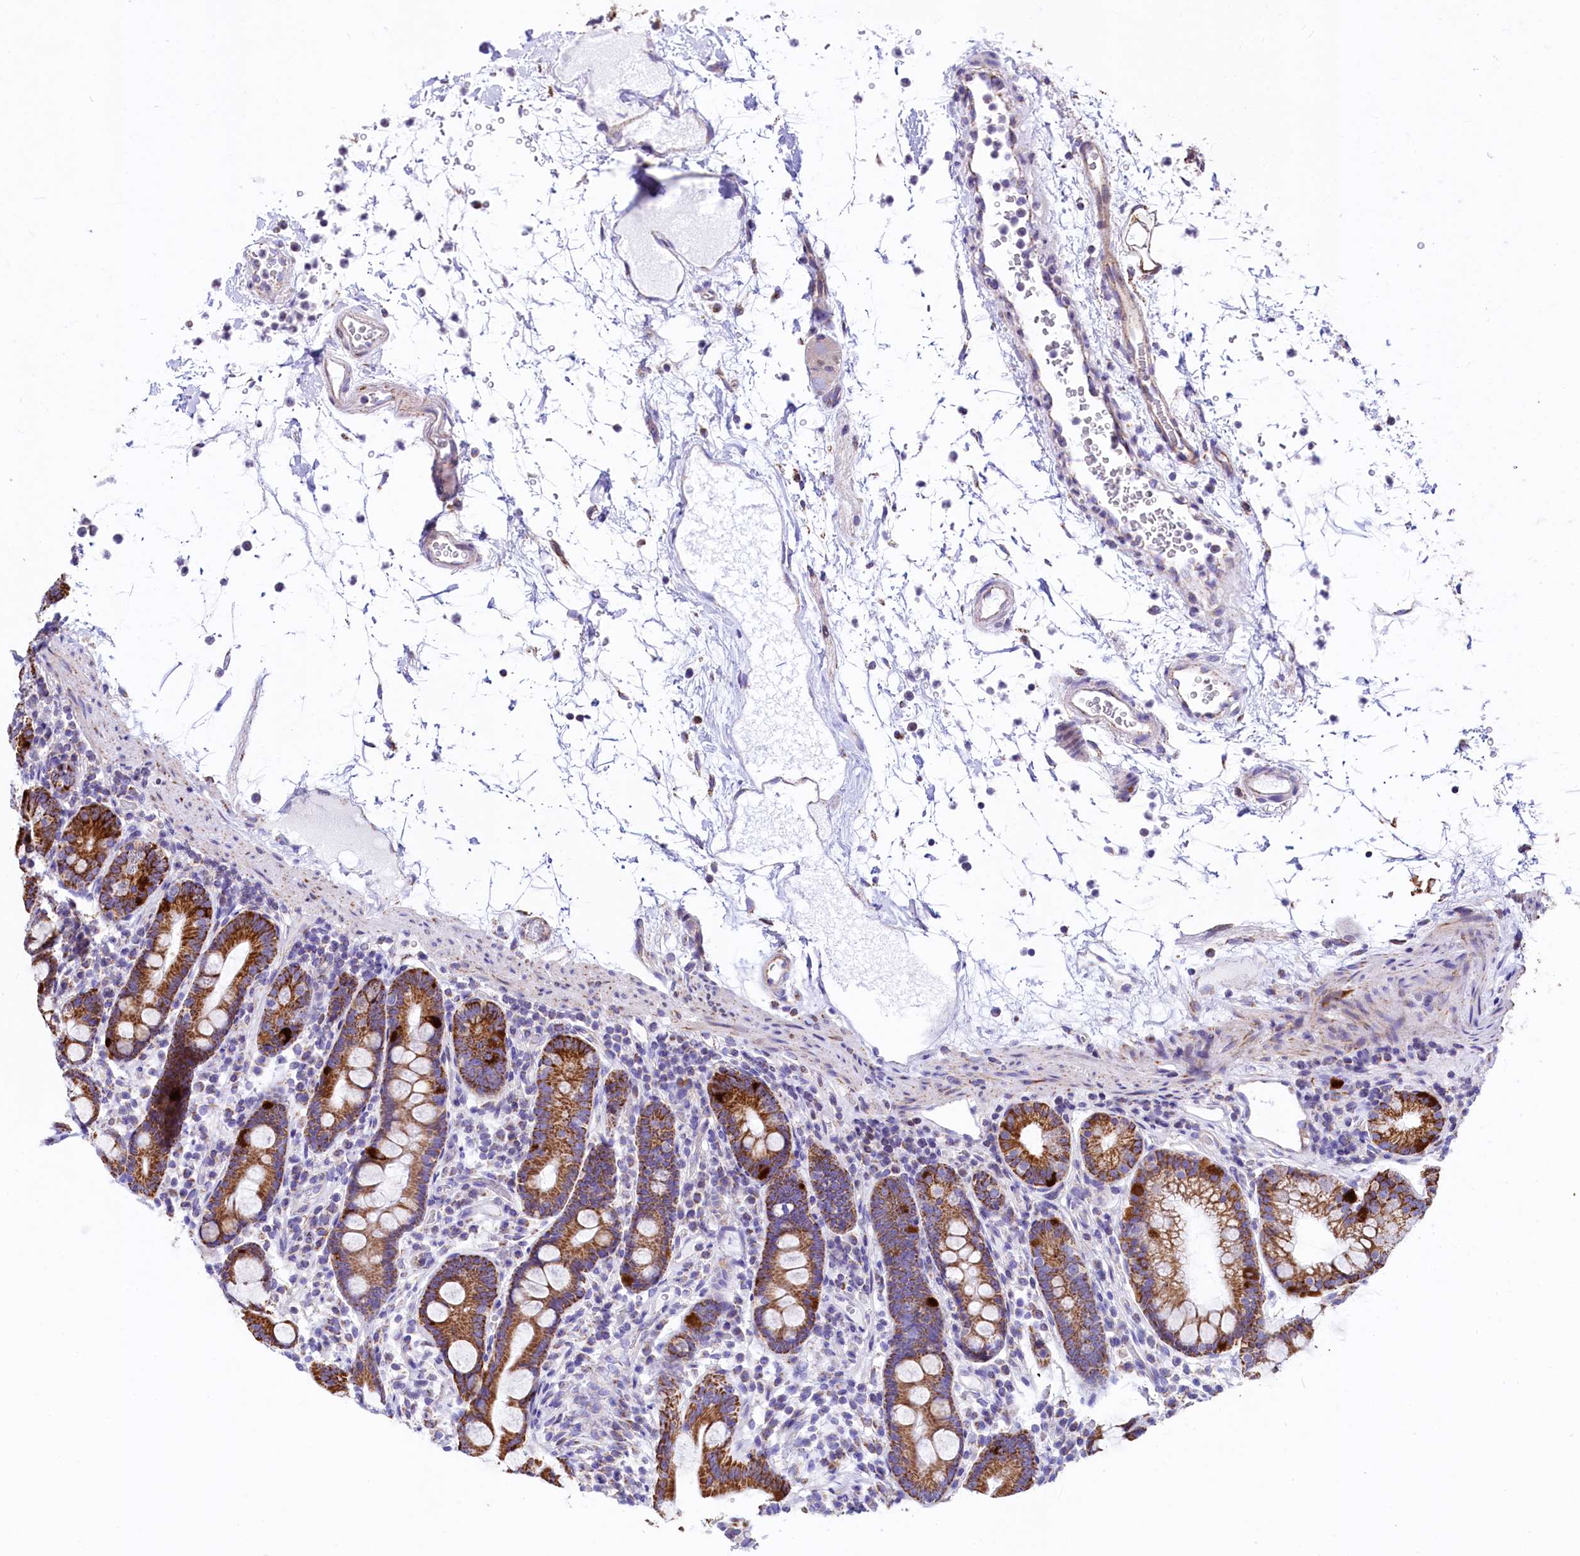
{"staining": {"intensity": "strong", "quantity": ">75%", "location": "cytoplasmic/membranous"}, "tissue": "duodenum", "cell_type": "Glandular cells", "image_type": "normal", "snomed": [{"axis": "morphology", "description": "Normal tissue, NOS"}, {"axis": "topography", "description": "Duodenum"}], "caption": "Protein staining of unremarkable duodenum demonstrates strong cytoplasmic/membranous expression in about >75% of glandular cells.", "gene": "VWCE", "patient": {"sex": "male", "age": 54}}